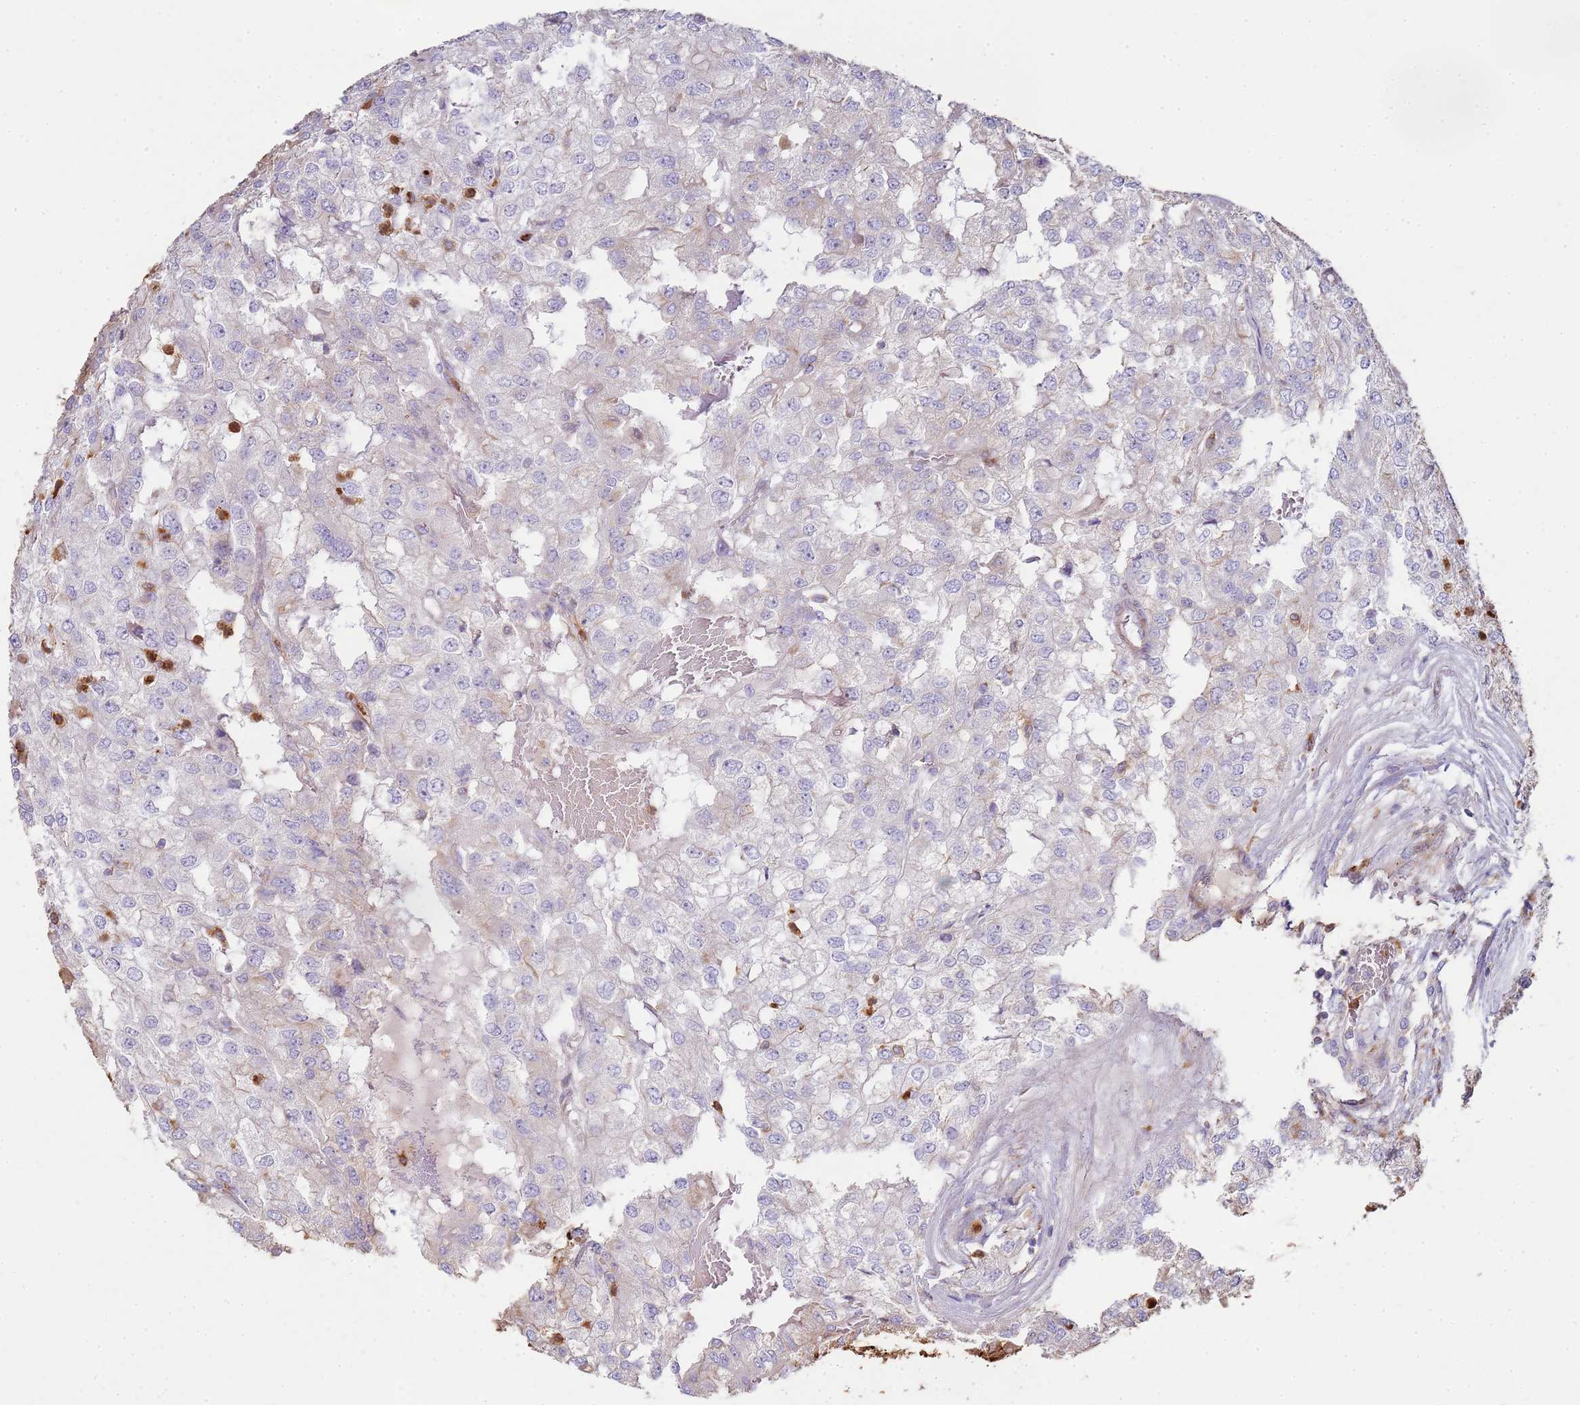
{"staining": {"intensity": "negative", "quantity": "none", "location": "none"}, "tissue": "renal cancer", "cell_type": "Tumor cells", "image_type": "cancer", "snomed": [{"axis": "morphology", "description": "Adenocarcinoma, NOS"}, {"axis": "topography", "description": "Kidney"}], "caption": "High power microscopy micrograph of an immunohistochemistry micrograph of renal adenocarcinoma, revealing no significant expression in tumor cells.", "gene": "NDUFAF4", "patient": {"sex": "female", "age": 54}}